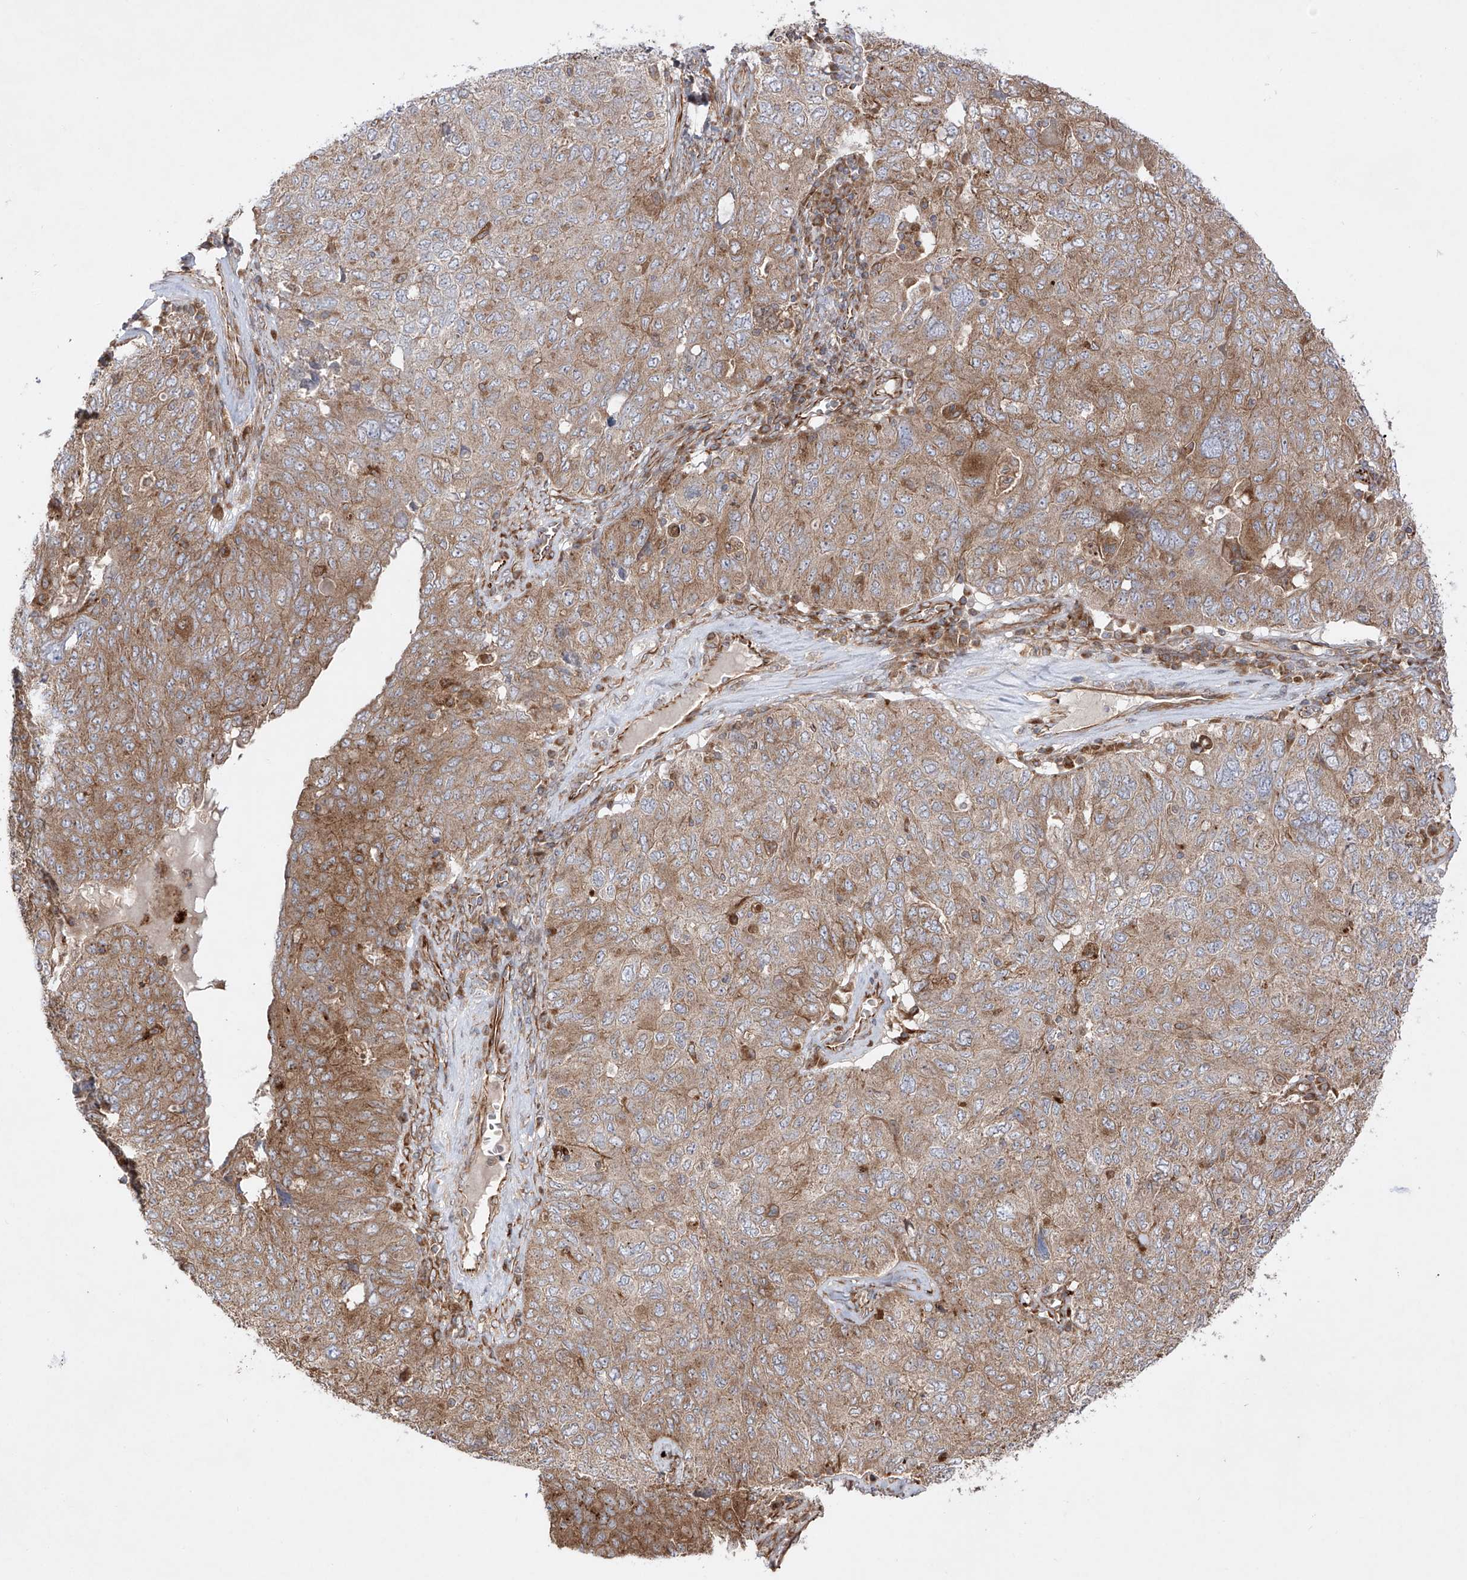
{"staining": {"intensity": "moderate", "quantity": ">75%", "location": "cytoplasmic/membranous"}, "tissue": "ovarian cancer", "cell_type": "Tumor cells", "image_type": "cancer", "snomed": [{"axis": "morphology", "description": "Carcinoma, endometroid"}, {"axis": "topography", "description": "Ovary"}], "caption": "Ovarian endometroid carcinoma was stained to show a protein in brown. There is medium levels of moderate cytoplasmic/membranous expression in about >75% of tumor cells. The staining is performed using DAB brown chromogen to label protein expression. The nuclei are counter-stained blue using hematoxylin.", "gene": "YKT6", "patient": {"sex": "female", "age": 62}}